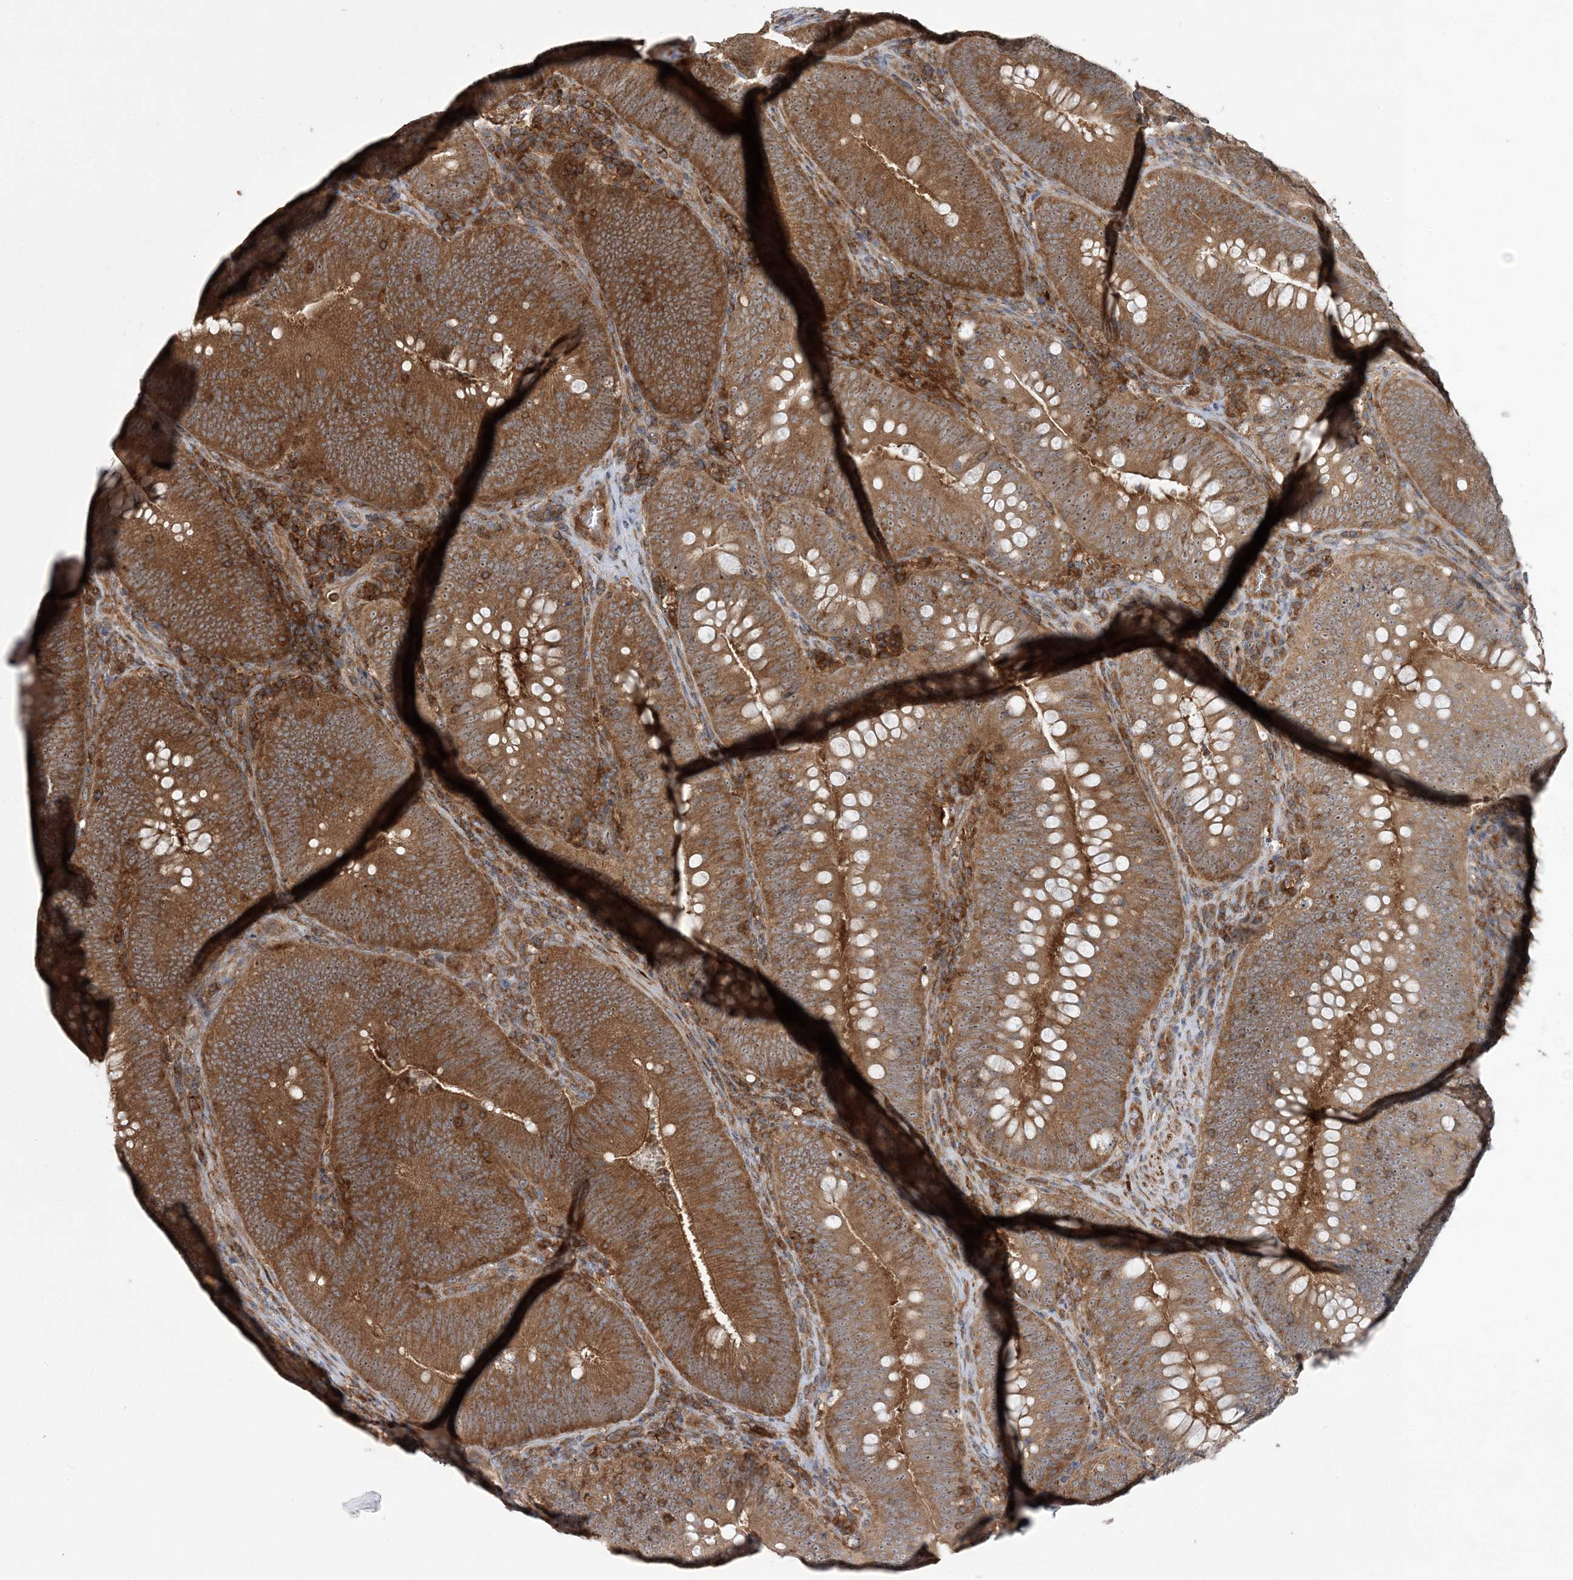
{"staining": {"intensity": "moderate", "quantity": ">75%", "location": "cytoplasmic/membranous,nuclear"}, "tissue": "colorectal cancer", "cell_type": "Tumor cells", "image_type": "cancer", "snomed": [{"axis": "morphology", "description": "Normal tissue, NOS"}, {"axis": "topography", "description": "Colon"}], "caption": "Colorectal cancer stained with a protein marker exhibits moderate staining in tumor cells.", "gene": "ACAP2", "patient": {"sex": "female", "age": 82}}